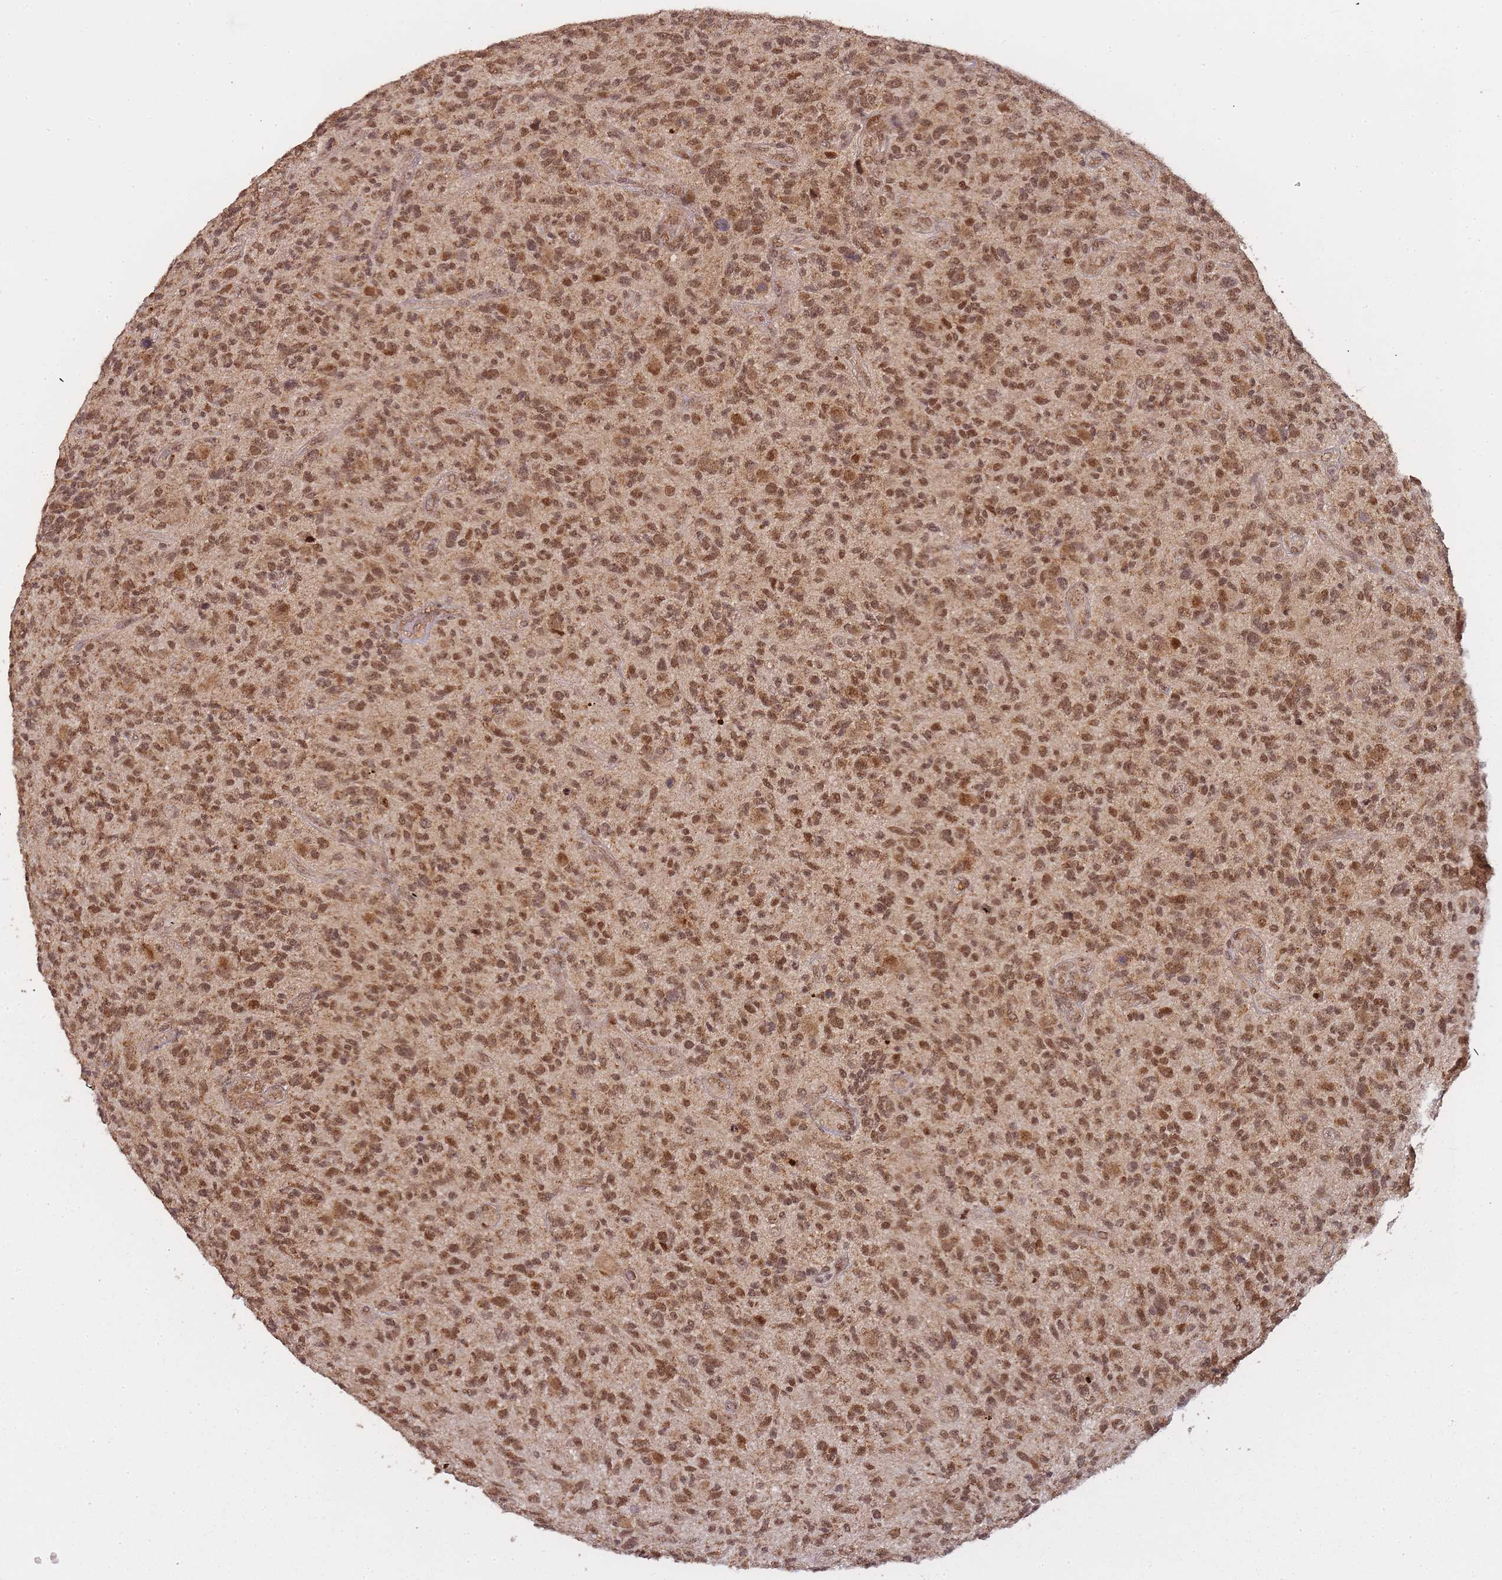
{"staining": {"intensity": "moderate", "quantity": ">75%", "location": "nuclear"}, "tissue": "glioma", "cell_type": "Tumor cells", "image_type": "cancer", "snomed": [{"axis": "morphology", "description": "Glioma, malignant, High grade"}, {"axis": "topography", "description": "Brain"}], "caption": "Immunohistochemical staining of human glioma demonstrates moderate nuclear protein staining in approximately >75% of tumor cells.", "gene": "ZNF497", "patient": {"sex": "male", "age": 47}}